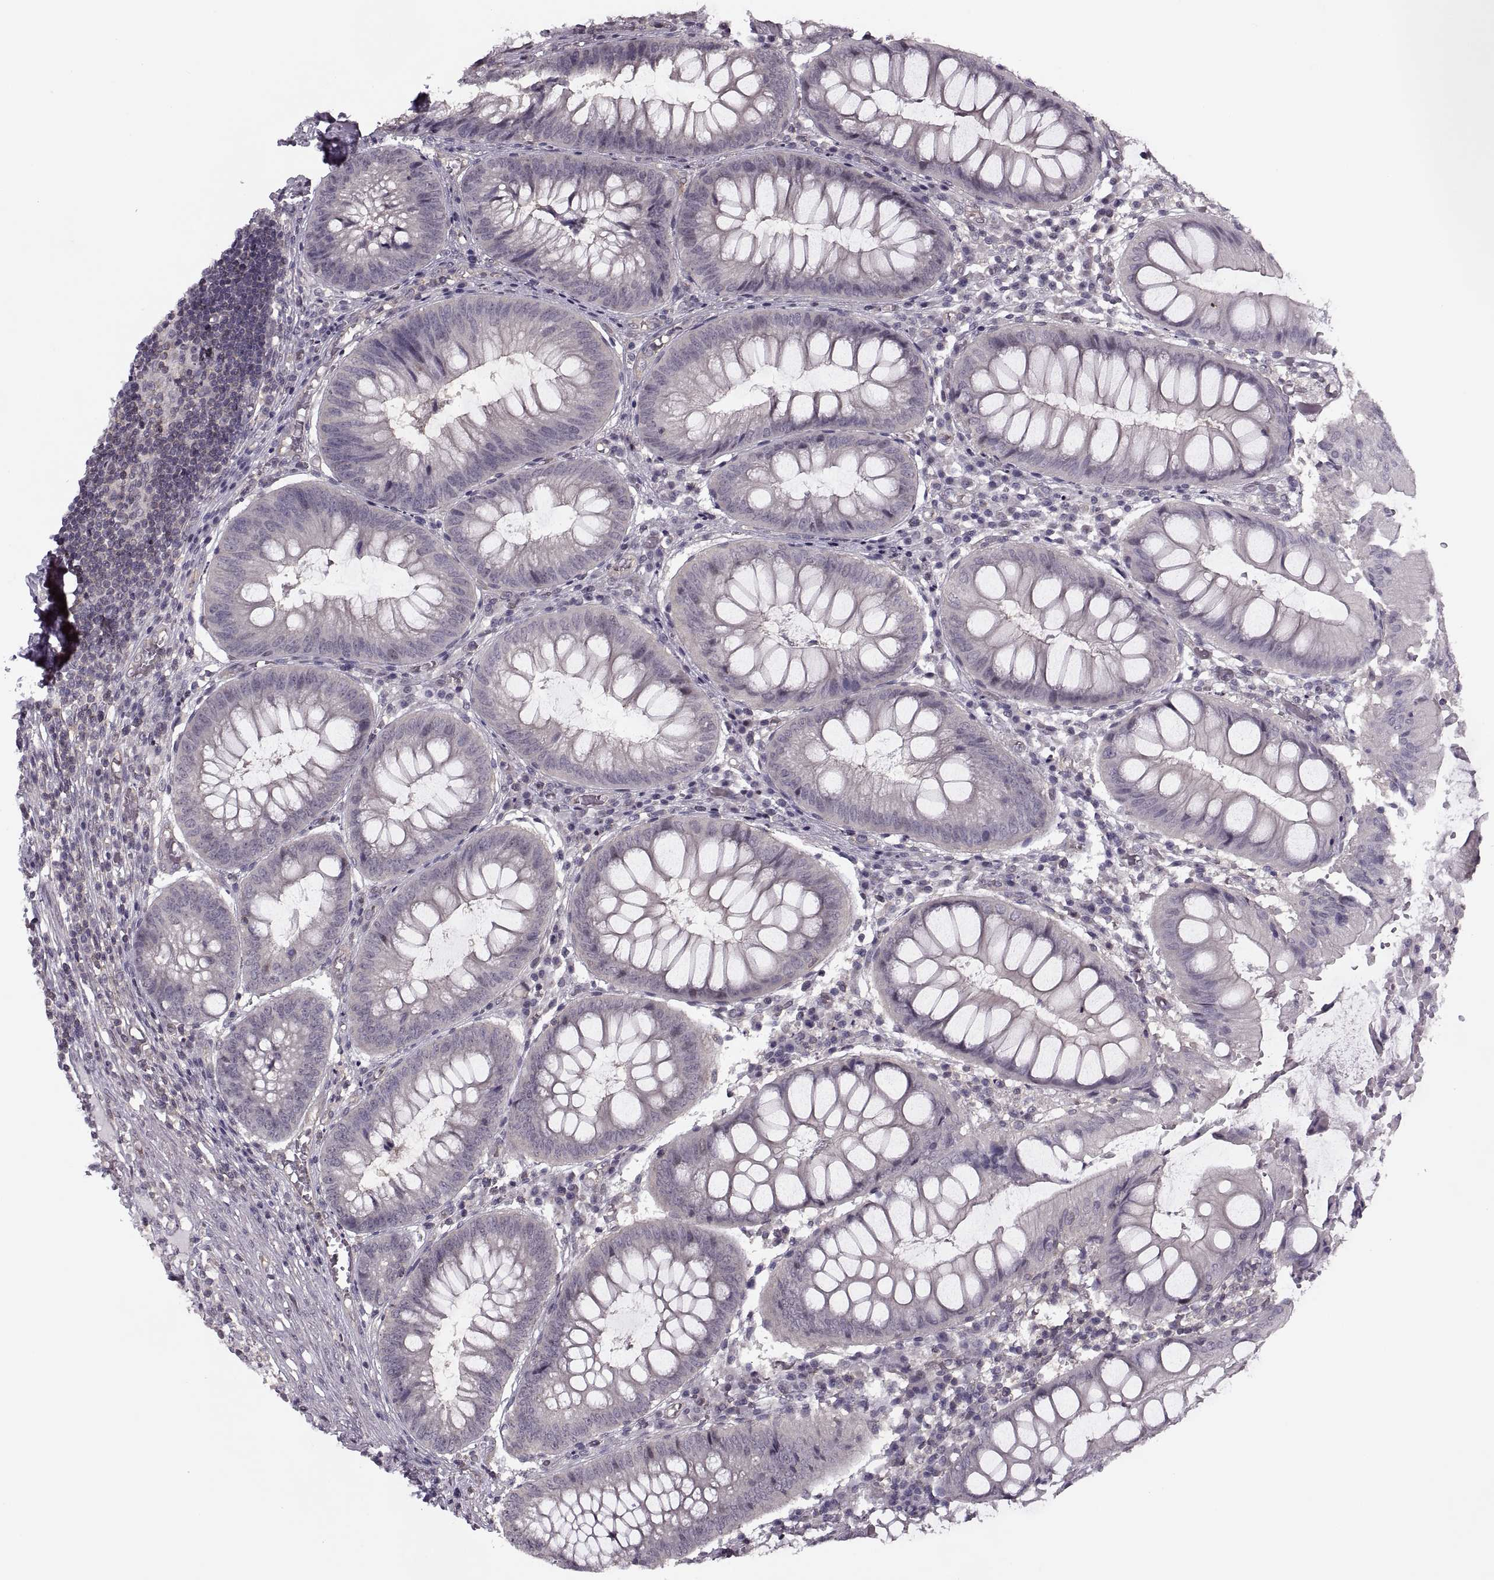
{"staining": {"intensity": "negative", "quantity": "none", "location": "none"}, "tissue": "appendix", "cell_type": "Glandular cells", "image_type": "normal", "snomed": [{"axis": "morphology", "description": "Normal tissue, NOS"}, {"axis": "morphology", "description": "Inflammation, NOS"}, {"axis": "topography", "description": "Appendix"}], "caption": "The immunohistochemistry (IHC) photomicrograph has no significant positivity in glandular cells of appendix.", "gene": "LUZP2", "patient": {"sex": "male", "age": 16}}